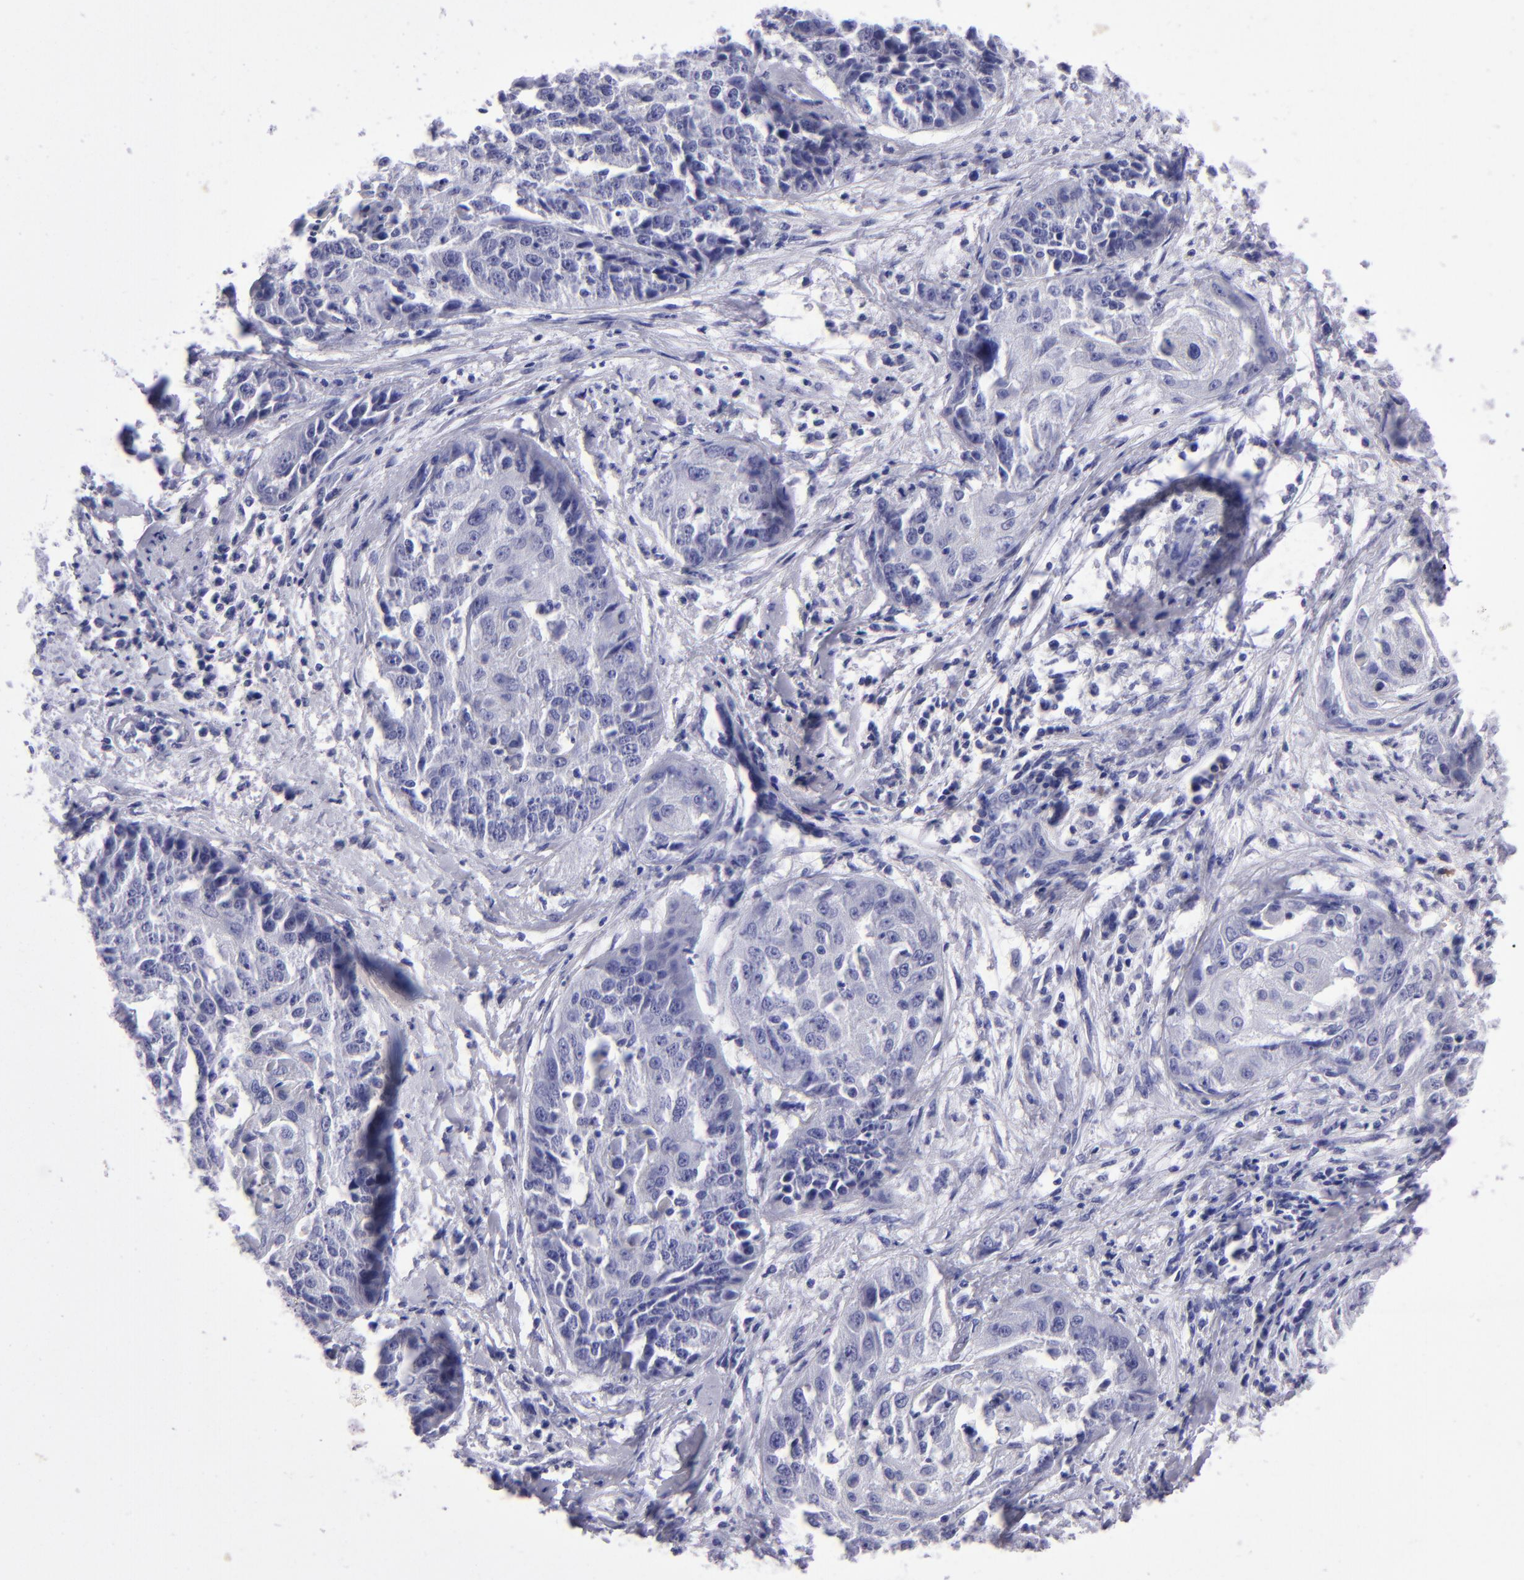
{"staining": {"intensity": "negative", "quantity": "none", "location": "none"}, "tissue": "cervical cancer", "cell_type": "Tumor cells", "image_type": "cancer", "snomed": [{"axis": "morphology", "description": "Squamous cell carcinoma, NOS"}, {"axis": "topography", "description": "Cervix"}], "caption": "IHC image of neoplastic tissue: cervical squamous cell carcinoma stained with DAB shows no significant protein staining in tumor cells. Brightfield microscopy of immunohistochemistry (IHC) stained with DAB (brown) and hematoxylin (blue), captured at high magnification.", "gene": "TYRP1", "patient": {"sex": "female", "age": 64}}